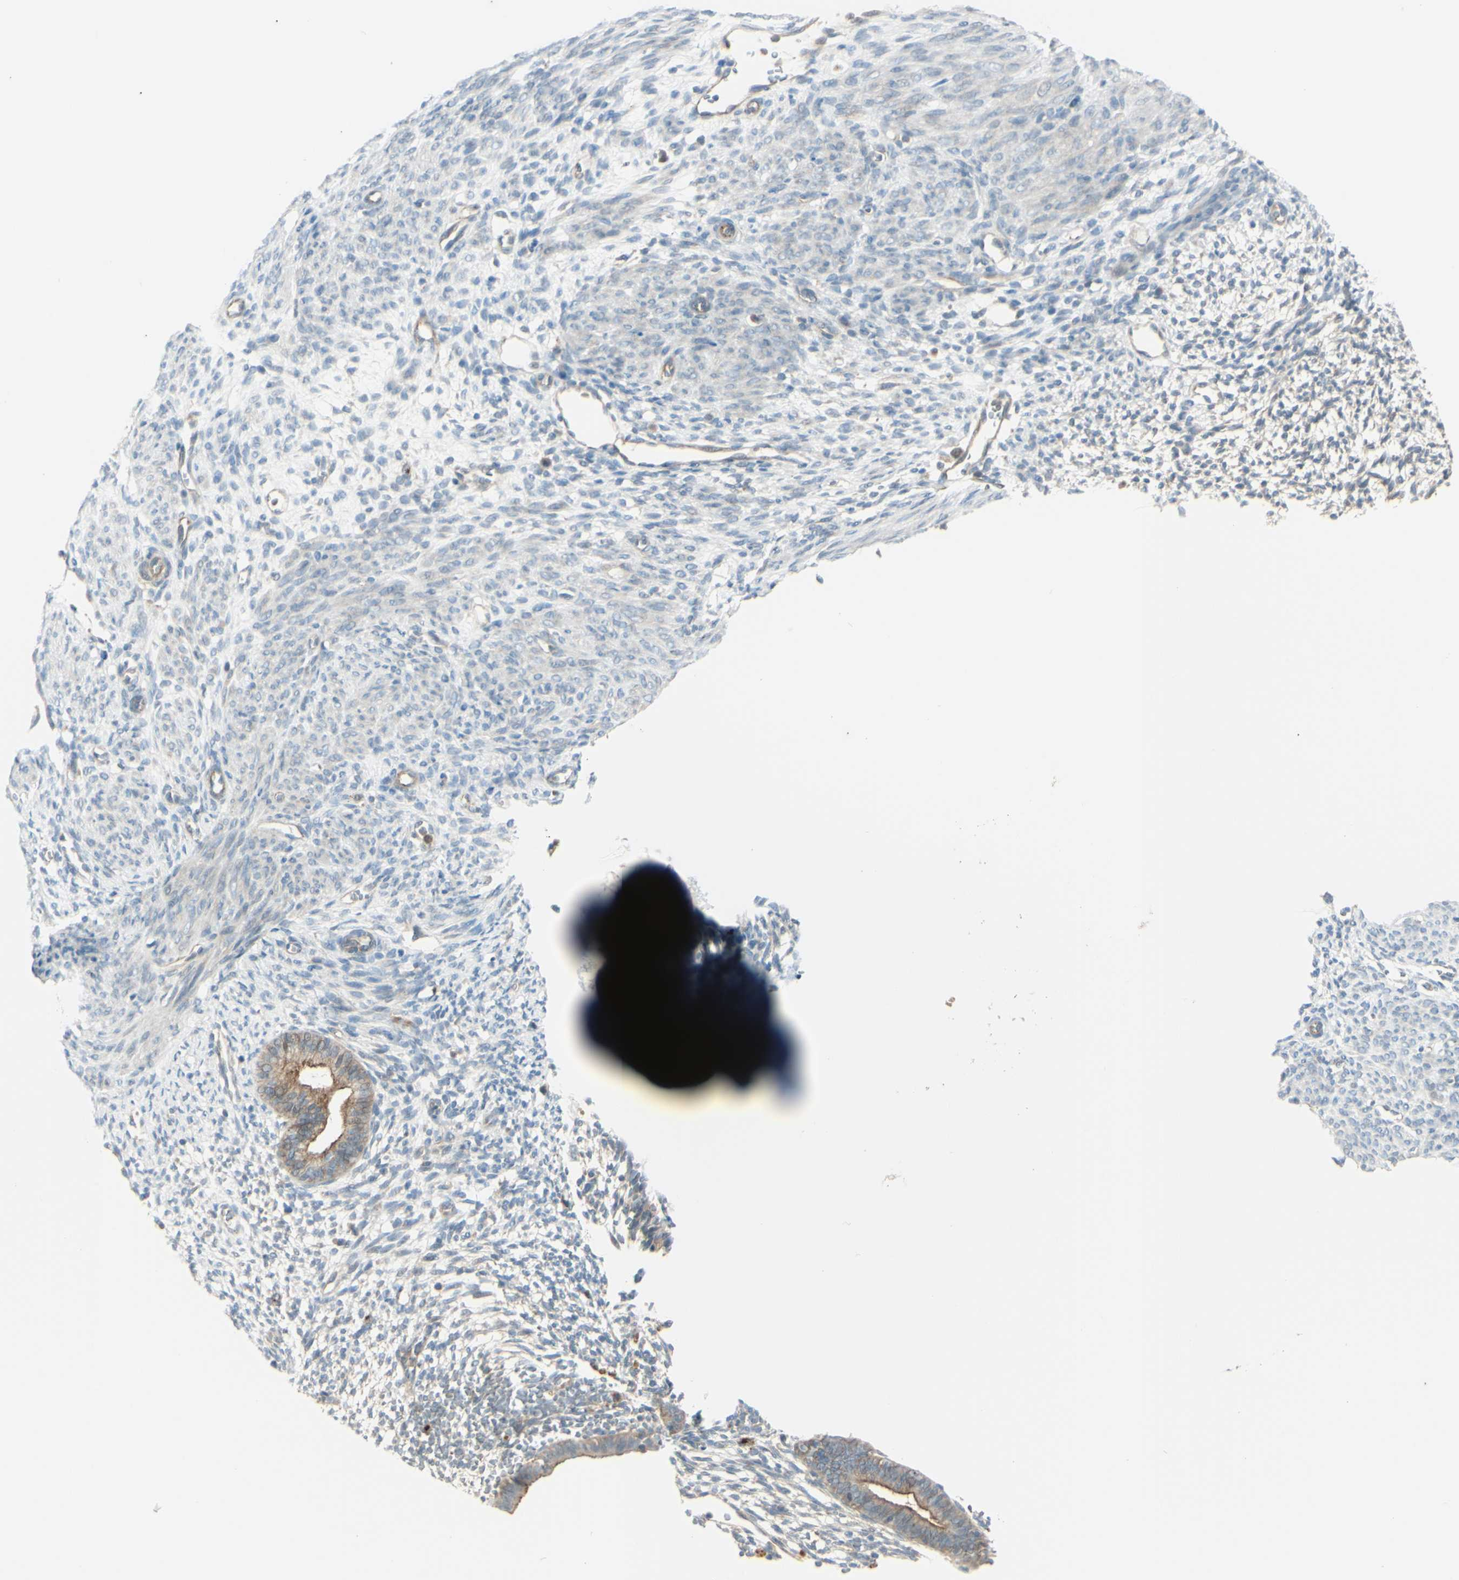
{"staining": {"intensity": "weak", "quantity": "<25%", "location": "cytoplasmic/membranous"}, "tissue": "endometrium", "cell_type": "Cells in endometrial stroma", "image_type": "normal", "snomed": [{"axis": "morphology", "description": "Normal tissue, NOS"}, {"axis": "morphology", "description": "Atrophy, NOS"}, {"axis": "topography", "description": "Uterus"}, {"axis": "topography", "description": "Endometrium"}], "caption": "Human endometrium stained for a protein using immunohistochemistry (IHC) reveals no expression in cells in endometrial stroma.", "gene": "LMTK2", "patient": {"sex": "female", "age": 68}}